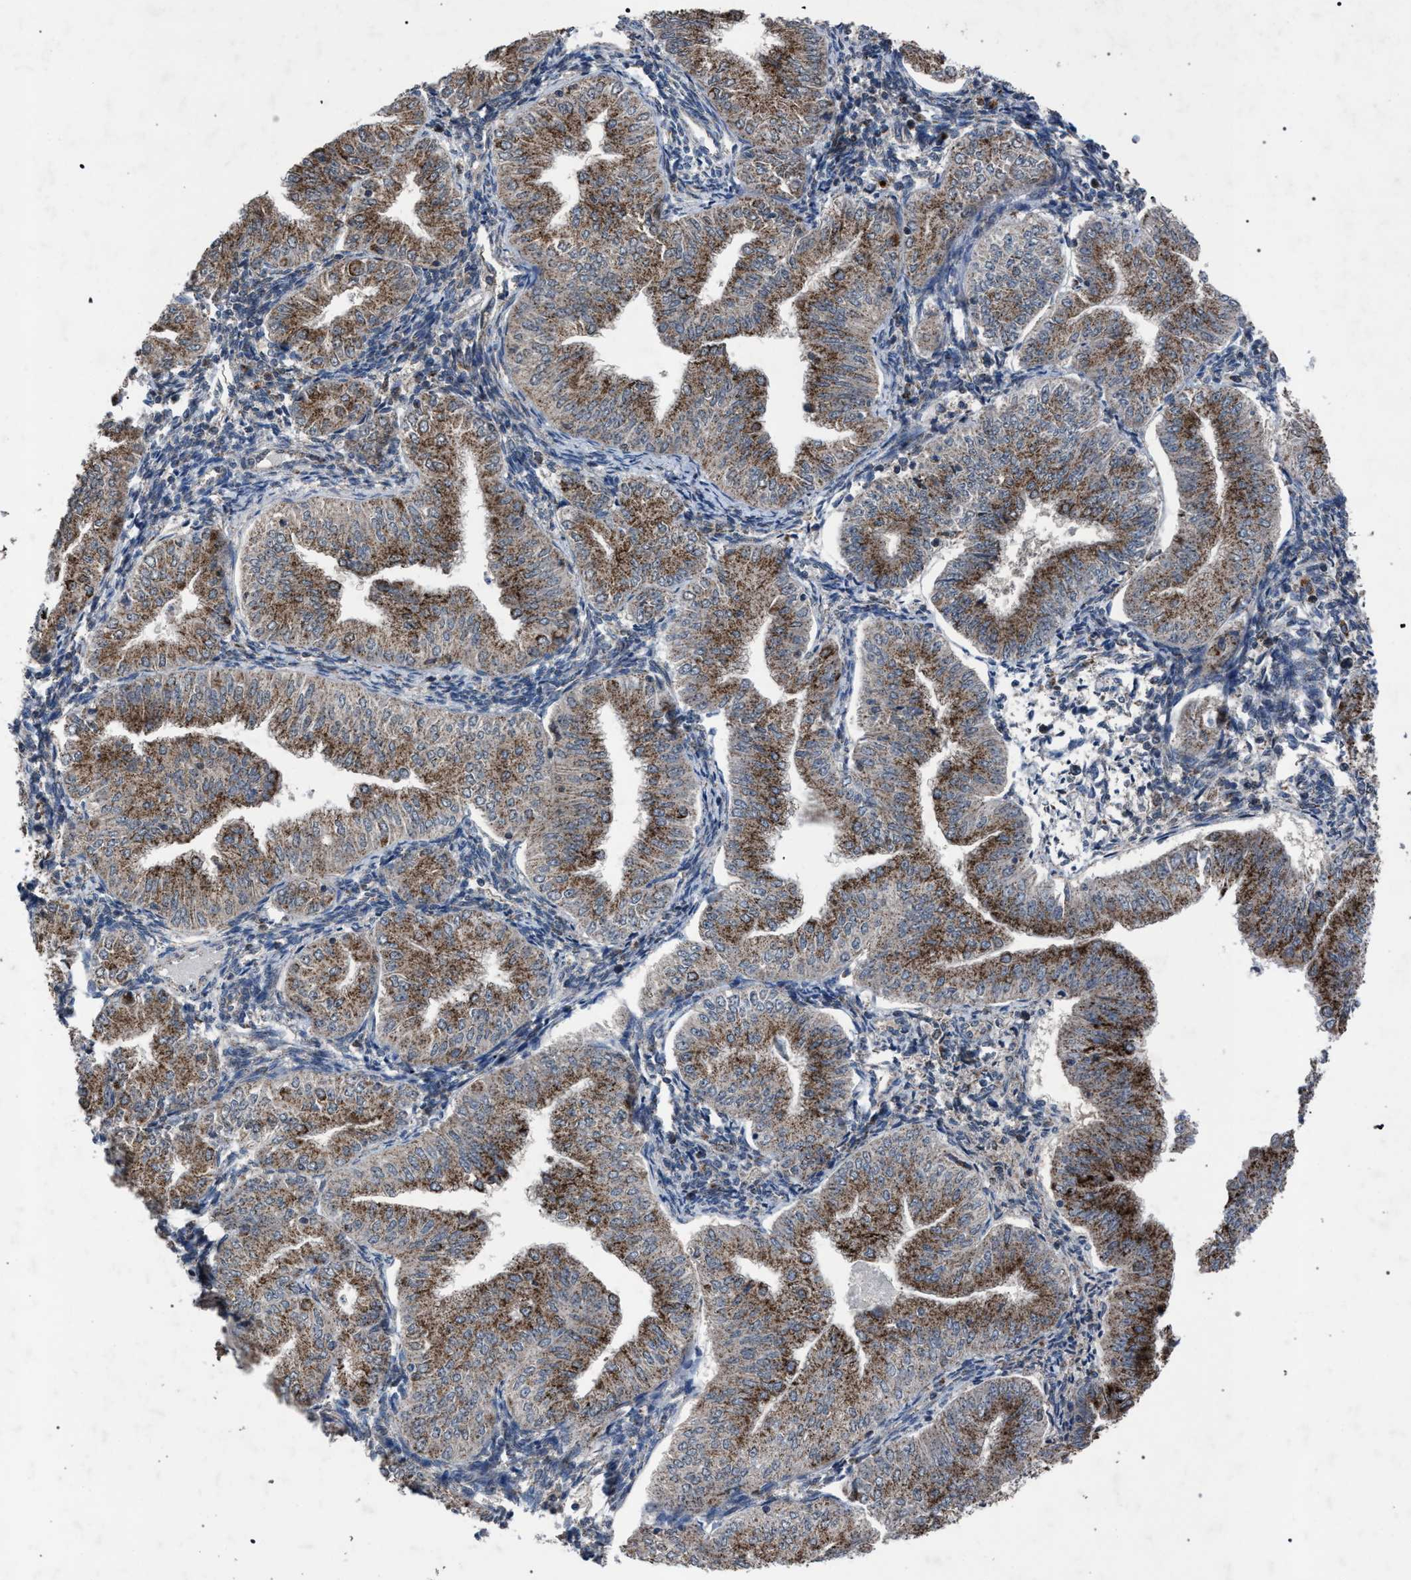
{"staining": {"intensity": "moderate", "quantity": ">75%", "location": "cytoplasmic/membranous"}, "tissue": "endometrial cancer", "cell_type": "Tumor cells", "image_type": "cancer", "snomed": [{"axis": "morphology", "description": "Normal tissue, NOS"}, {"axis": "morphology", "description": "Adenocarcinoma, NOS"}, {"axis": "topography", "description": "Endometrium"}], "caption": "This histopathology image reveals IHC staining of human adenocarcinoma (endometrial), with medium moderate cytoplasmic/membranous expression in about >75% of tumor cells.", "gene": "HSD17B4", "patient": {"sex": "female", "age": 53}}